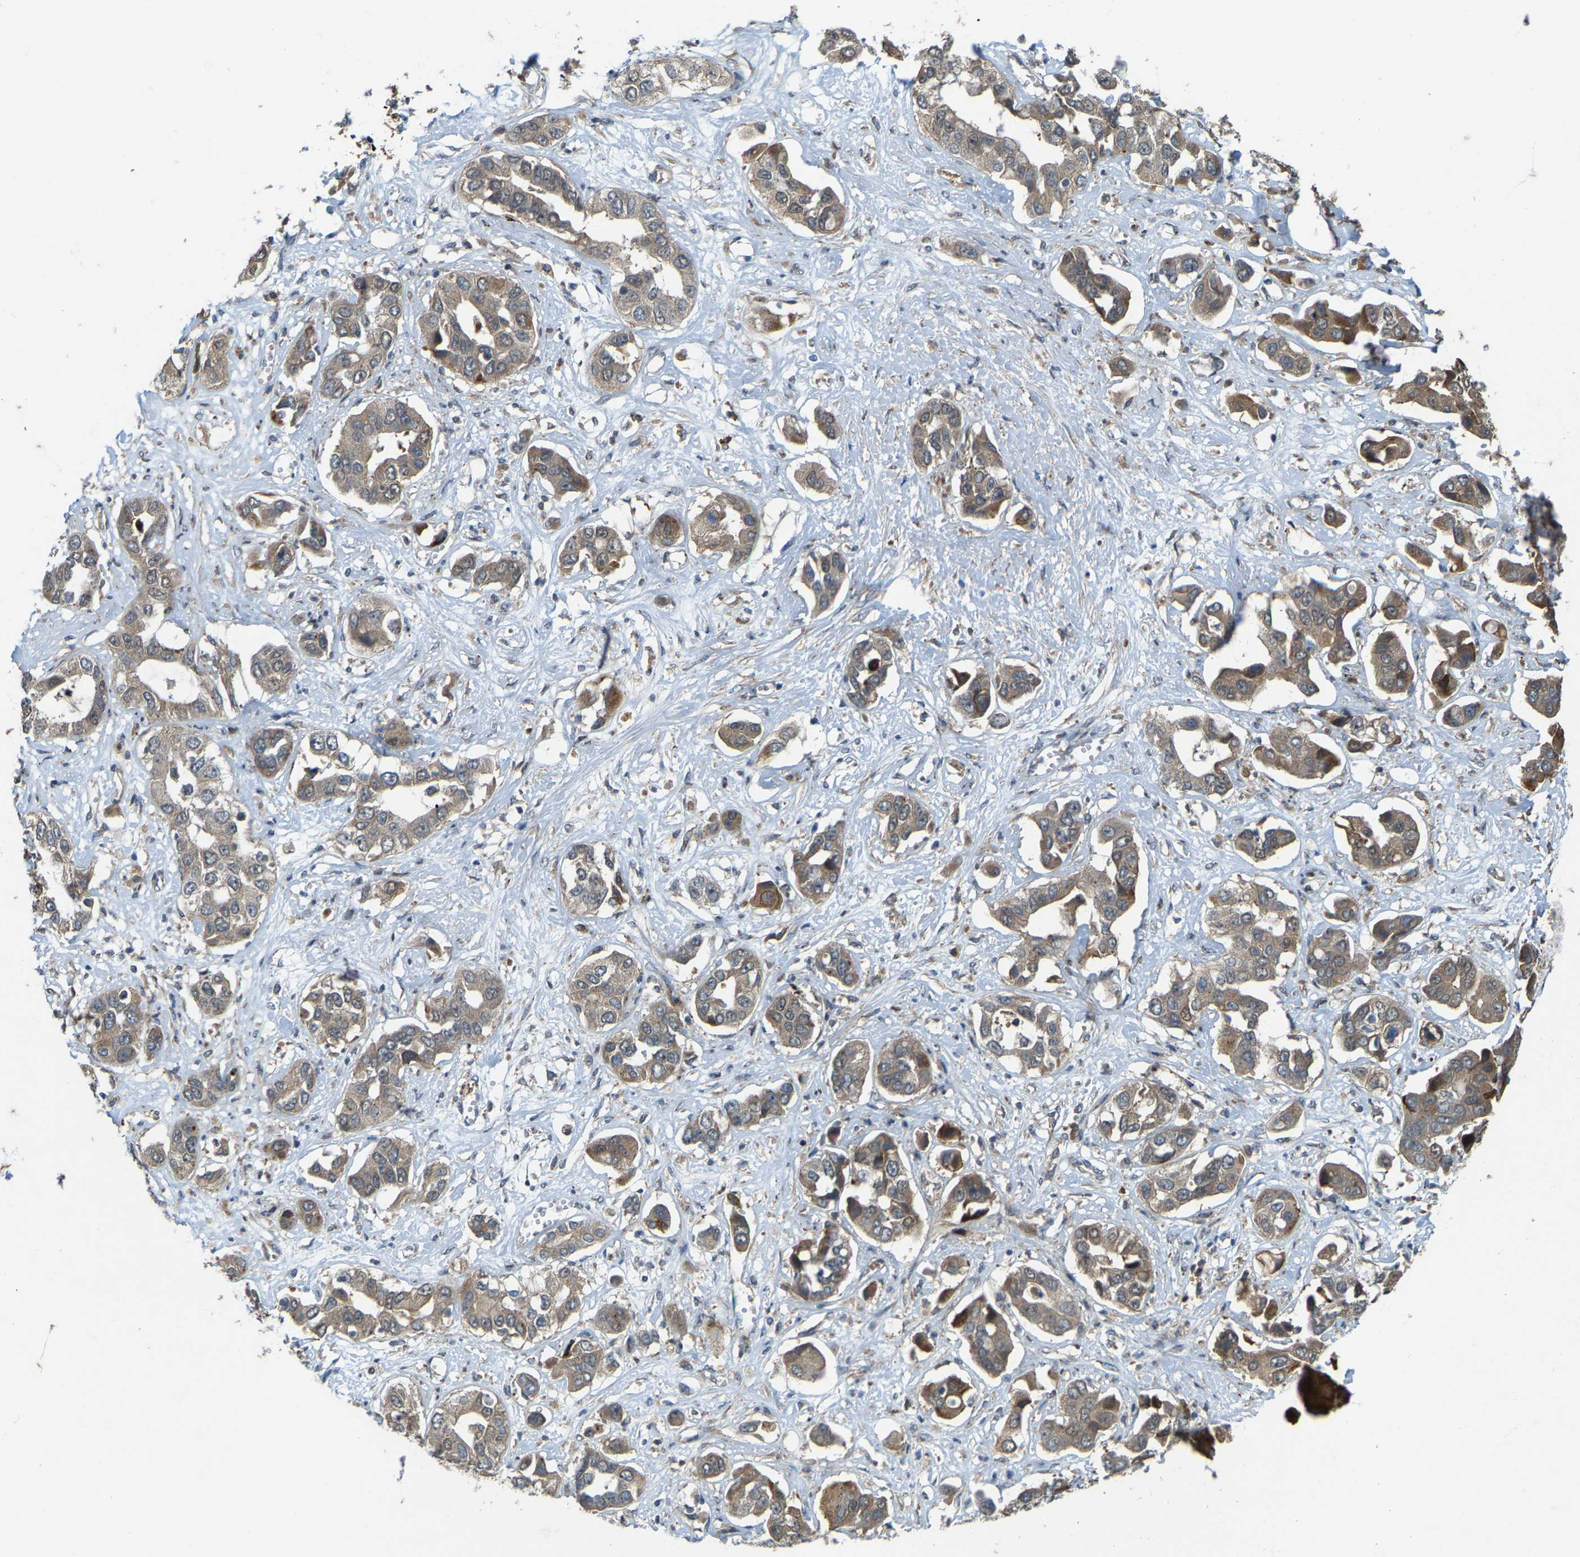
{"staining": {"intensity": "moderate", "quantity": ">75%", "location": "cytoplasmic/membranous"}, "tissue": "liver cancer", "cell_type": "Tumor cells", "image_type": "cancer", "snomed": [{"axis": "morphology", "description": "Cholangiocarcinoma"}, {"axis": "topography", "description": "Liver"}], "caption": "Protein analysis of liver cancer tissue shows moderate cytoplasmic/membranous positivity in about >75% of tumor cells. The protein is shown in brown color, while the nuclei are stained blue.", "gene": "LRRC72", "patient": {"sex": "female", "age": 52}}